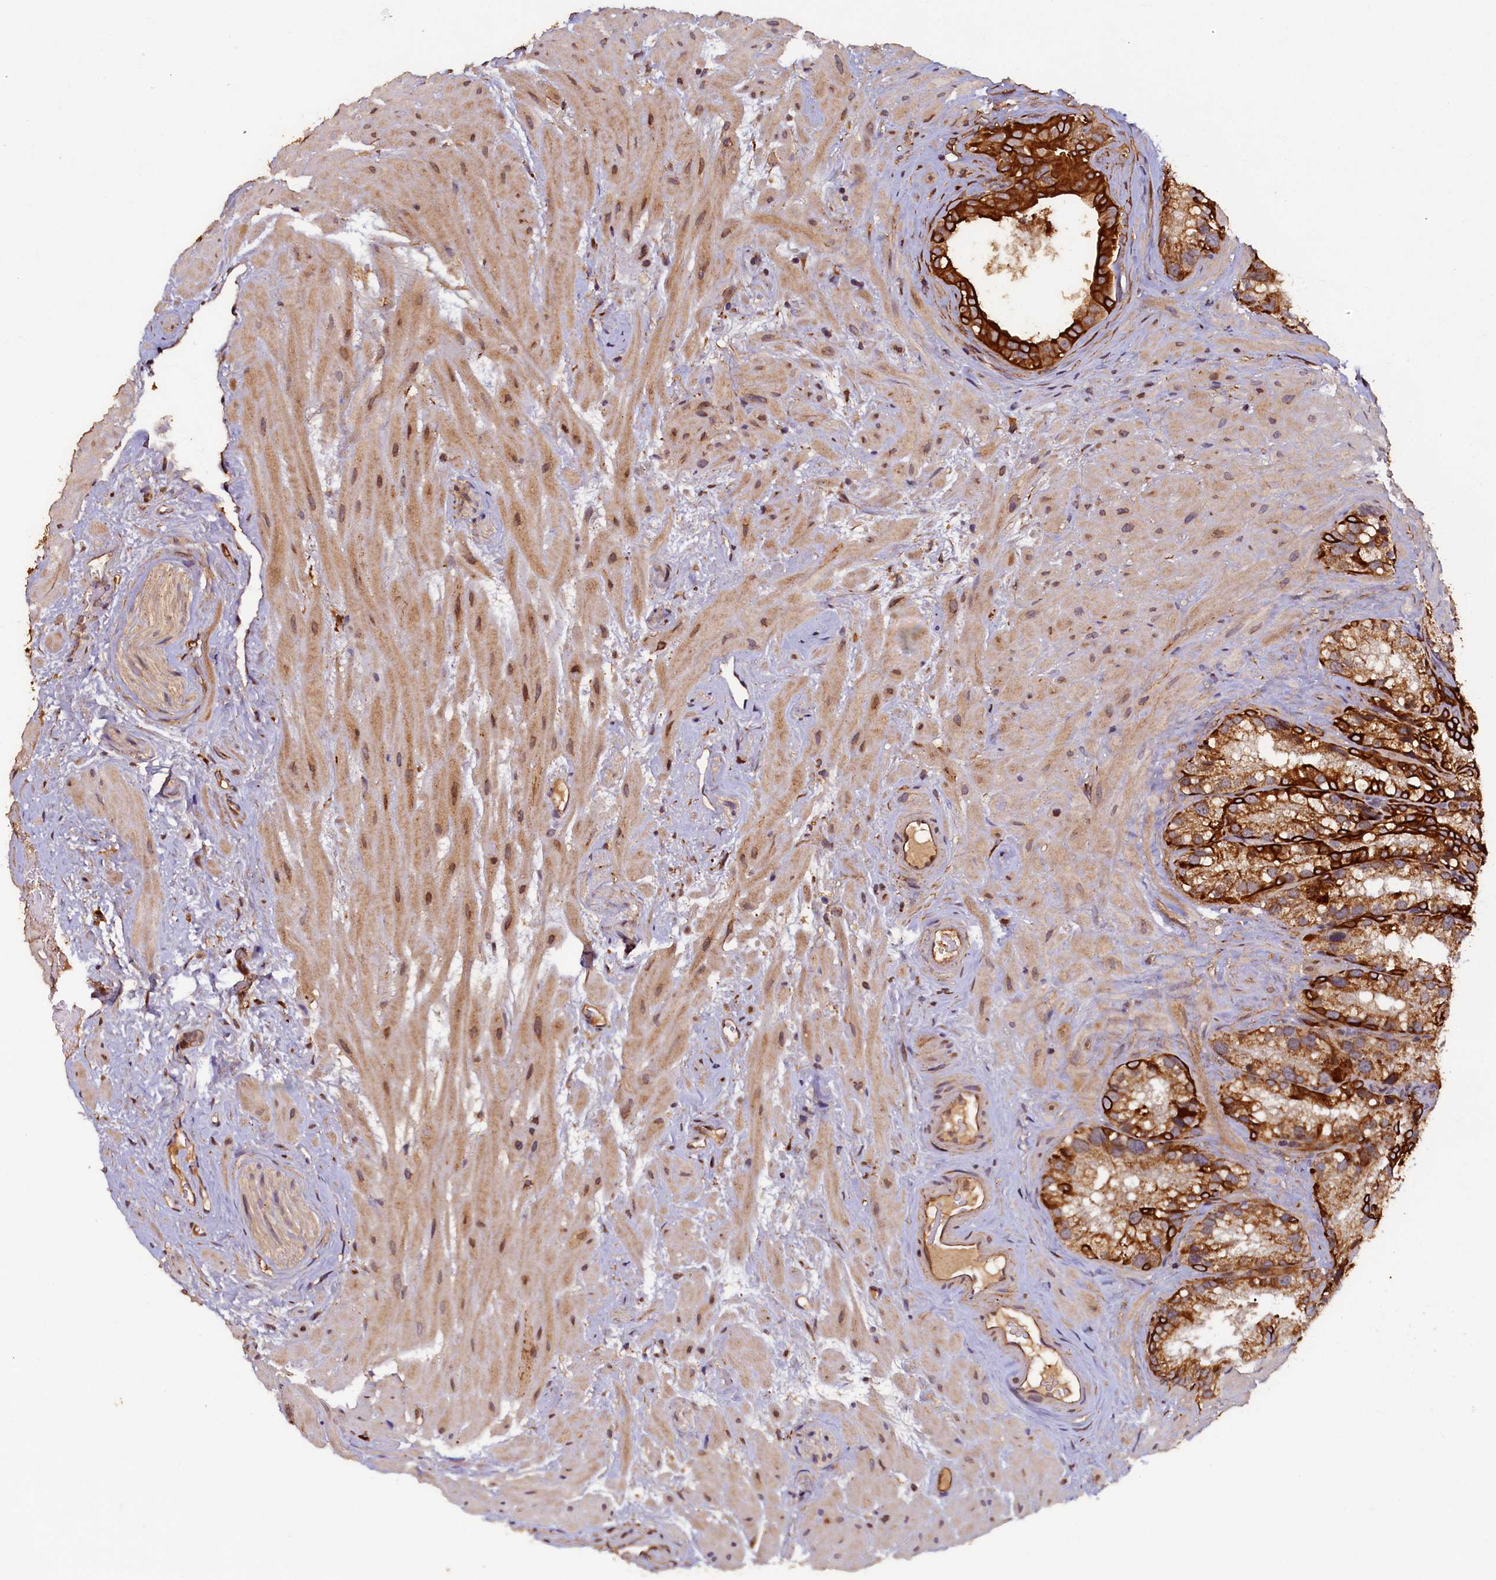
{"staining": {"intensity": "strong", "quantity": ">75%", "location": "cytoplasmic/membranous"}, "tissue": "seminal vesicle", "cell_type": "Glandular cells", "image_type": "normal", "snomed": [{"axis": "morphology", "description": "Normal tissue, NOS"}, {"axis": "topography", "description": "Prostate"}, {"axis": "topography", "description": "Seminal veicle"}], "caption": "Immunohistochemistry histopathology image of benign seminal vesicle: human seminal vesicle stained using immunohistochemistry displays high levels of strong protein expression localized specifically in the cytoplasmic/membranous of glandular cells, appearing as a cytoplasmic/membranous brown color.", "gene": "NCKAP5L", "patient": {"sex": "male", "age": 68}}